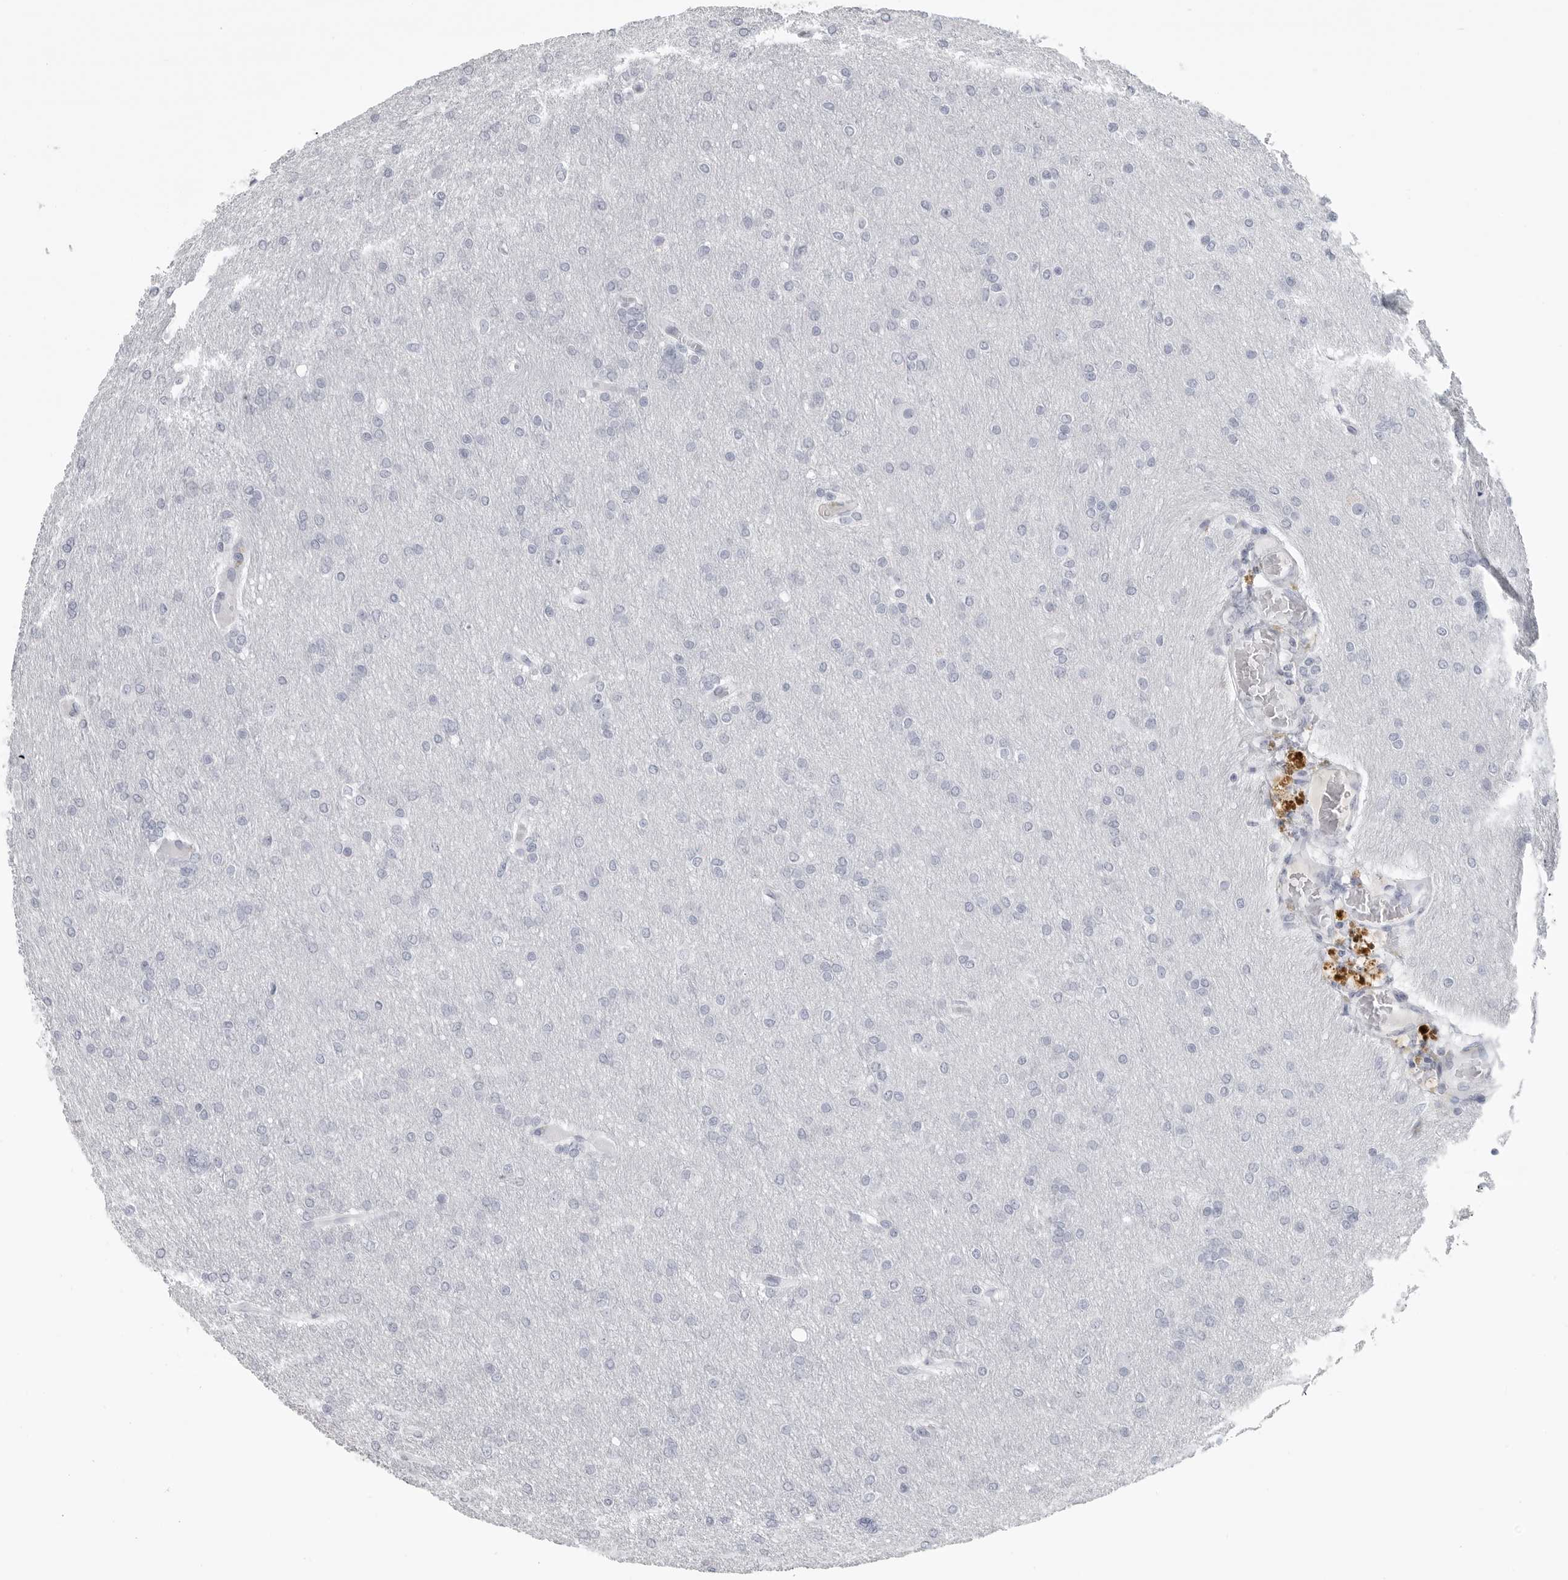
{"staining": {"intensity": "negative", "quantity": "none", "location": "none"}, "tissue": "glioma", "cell_type": "Tumor cells", "image_type": "cancer", "snomed": [{"axis": "morphology", "description": "Glioma, malignant, High grade"}, {"axis": "topography", "description": "Cerebral cortex"}], "caption": "High magnification brightfield microscopy of malignant glioma (high-grade) stained with DAB (brown) and counterstained with hematoxylin (blue): tumor cells show no significant expression. The staining is performed using DAB brown chromogen with nuclei counter-stained in using hematoxylin.", "gene": "LY6D", "patient": {"sex": "female", "age": 36}}